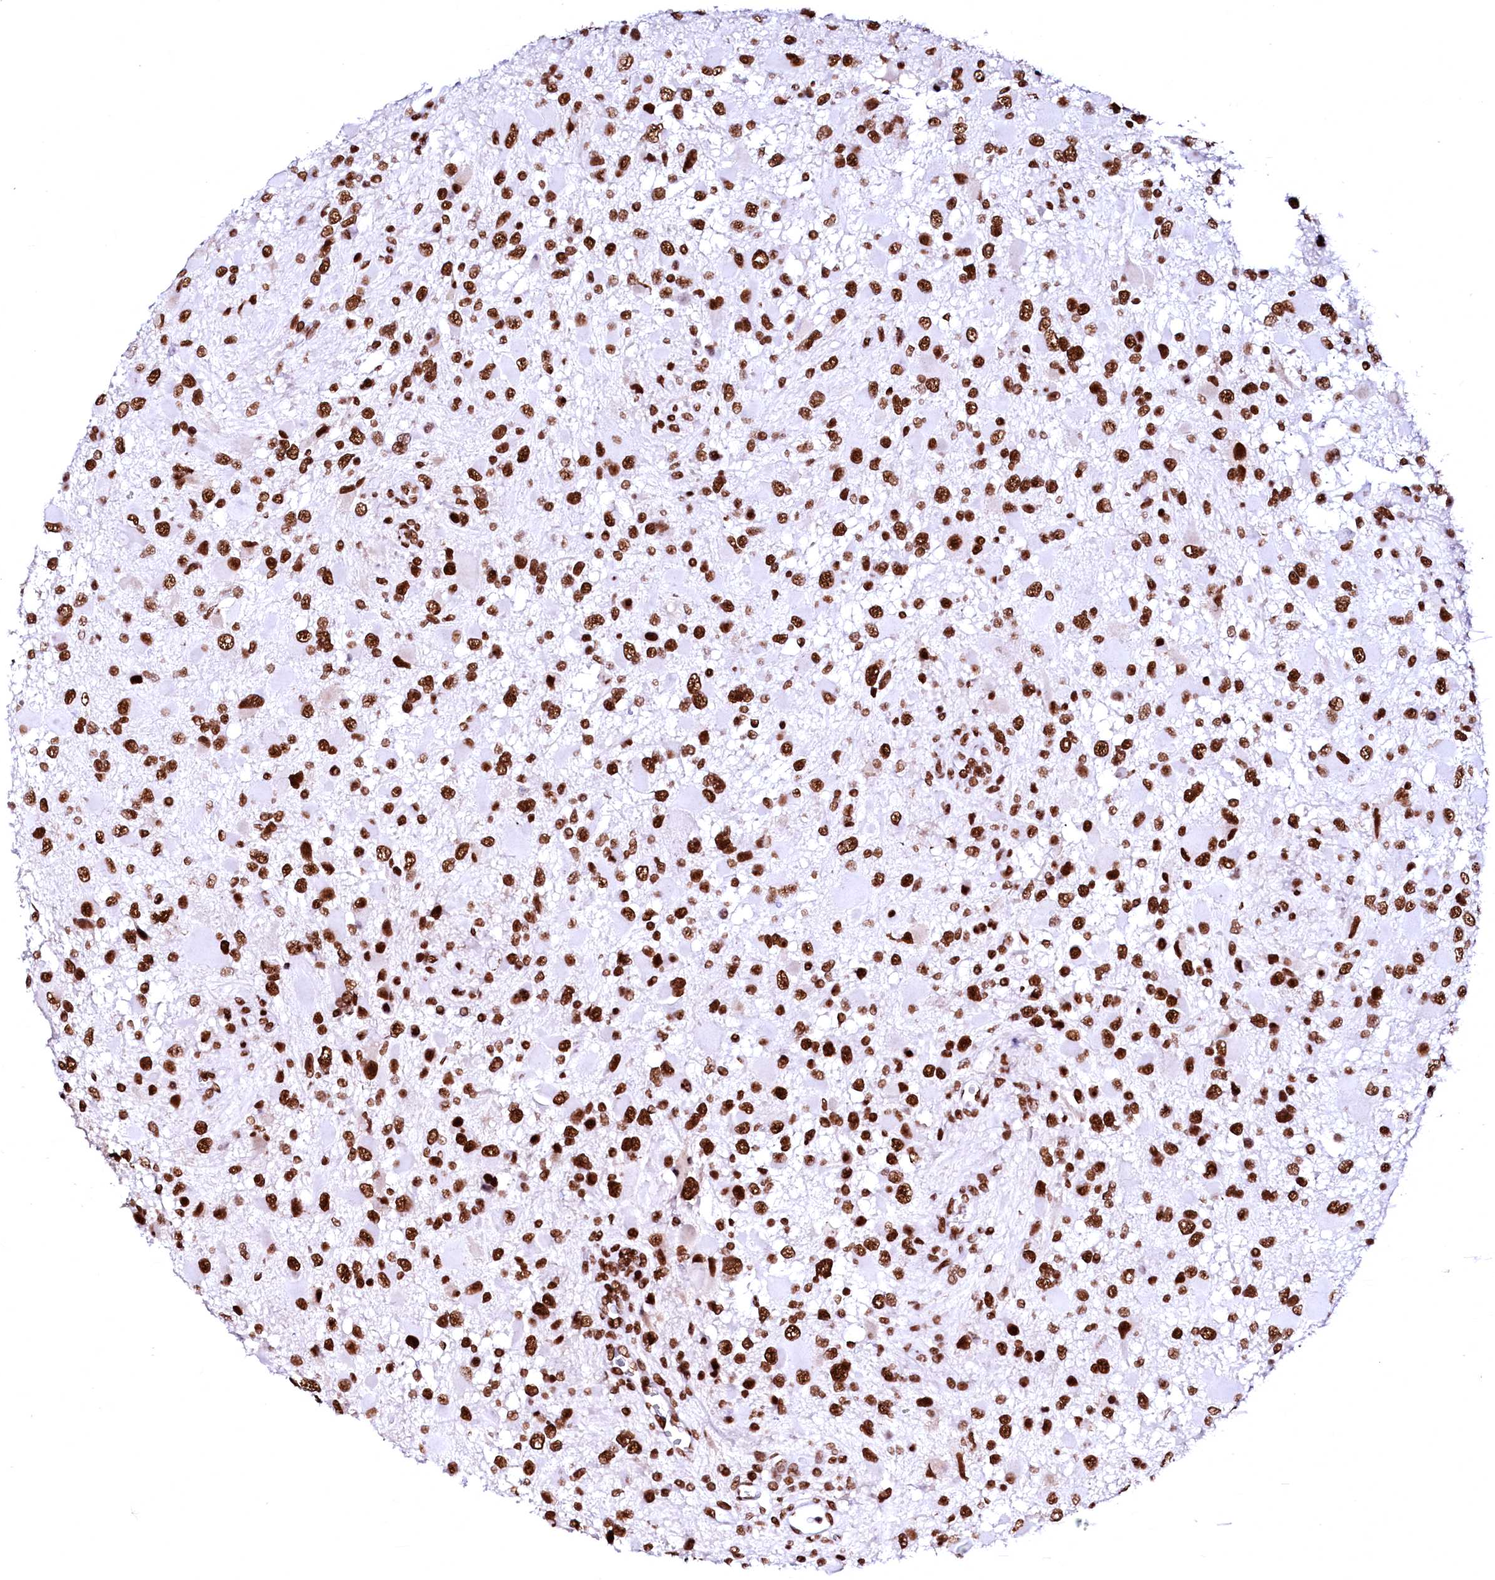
{"staining": {"intensity": "strong", "quantity": ">75%", "location": "nuclear"}, "tissue": "glioma", "cell_type": "Tumor cells", "image_type": "cancer", "snomed": [{"axis": "morphology", "description": "Glioma, malignant, High grade"}, {"axis": "topography", "description": "Brain"}], "caption": "Protein staining shows strong nuclear expression in about >75% of tumor cells in glioma.", "gene": "CPSF6", "patient": {"sex": "male", "age": 53}}